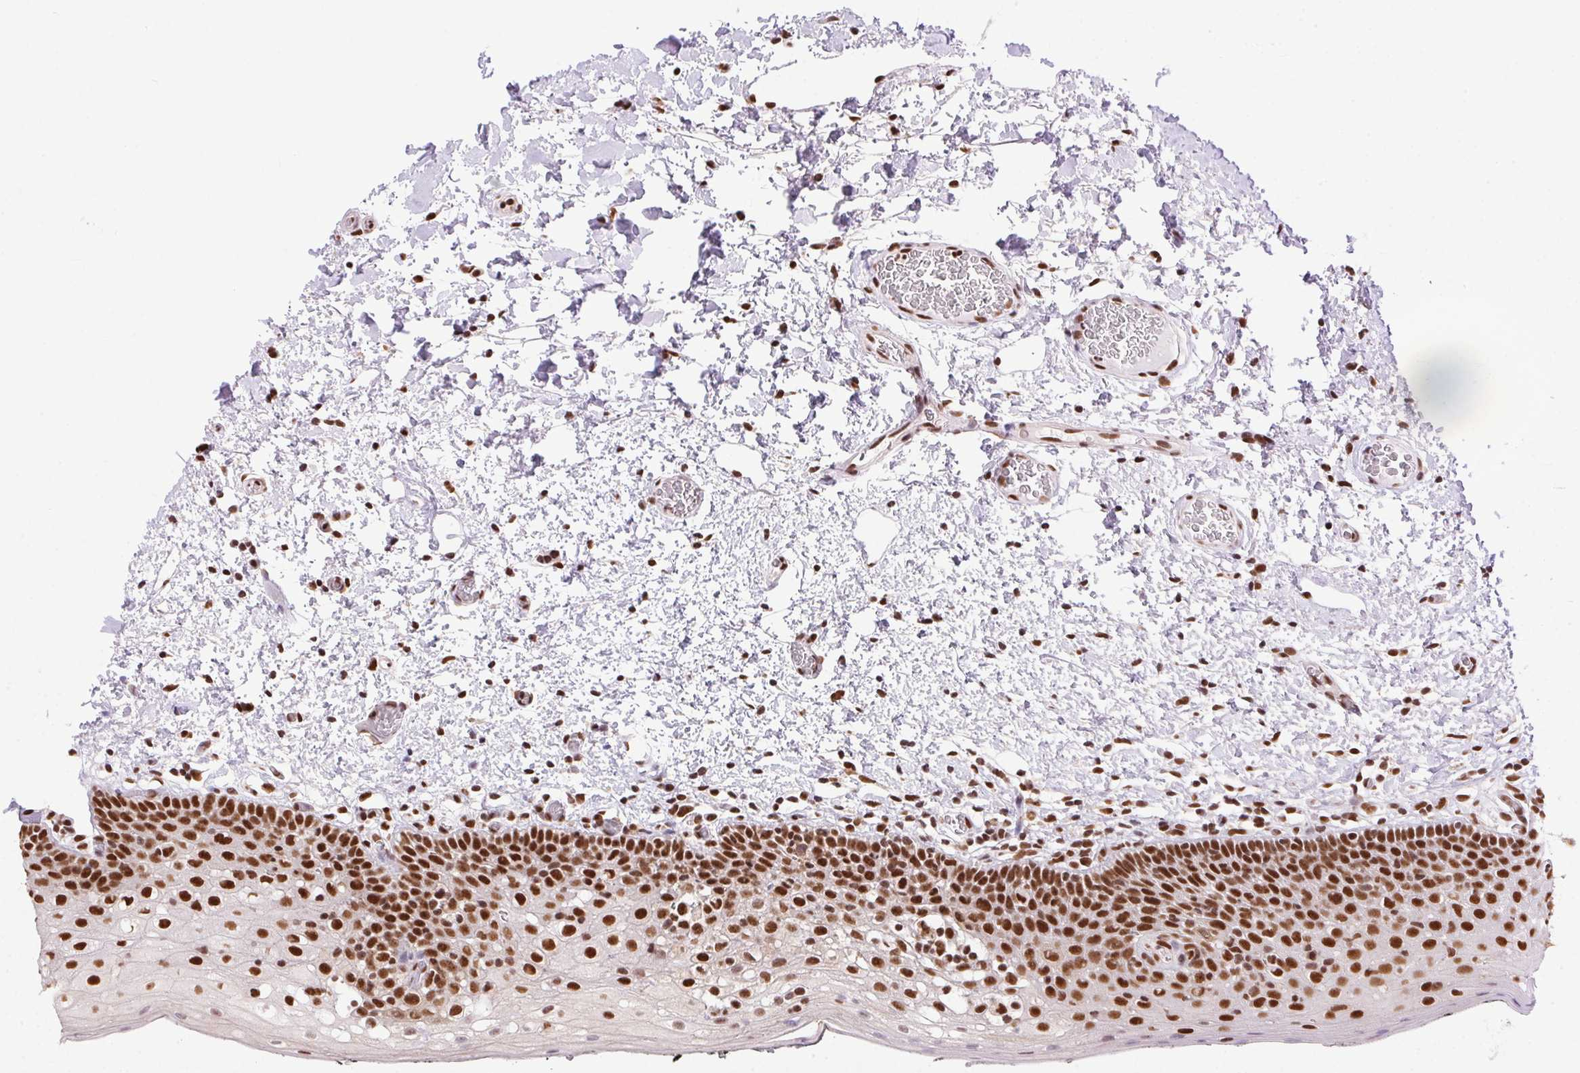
{"staining": {"intensity": "strong", "quantity": "25%-75%", "location": "nuclear"}, "tissue": "oral mucosa", "cell_type": "Squamous epithelial cells", "image_type": "normal", "snomed": [{"axis": "morphology", "description": "Normal tissue, NOS"}, {"axis": "morphology", "description": "Squamous cell carcinoma, NOS"}, {"axis": "topography", "description": "Oral tissue"}, {"axis": "topography", "description": "Head-Neck"}], "caption": "Approximately 25%-75% of squamous epithelial cells in benign oral mucosa display strong nuclear protein staining as visualized by brown immunohistochemical staining.", "gene": "ZNF207", "patient": {"sex": "male", "age": 69}}